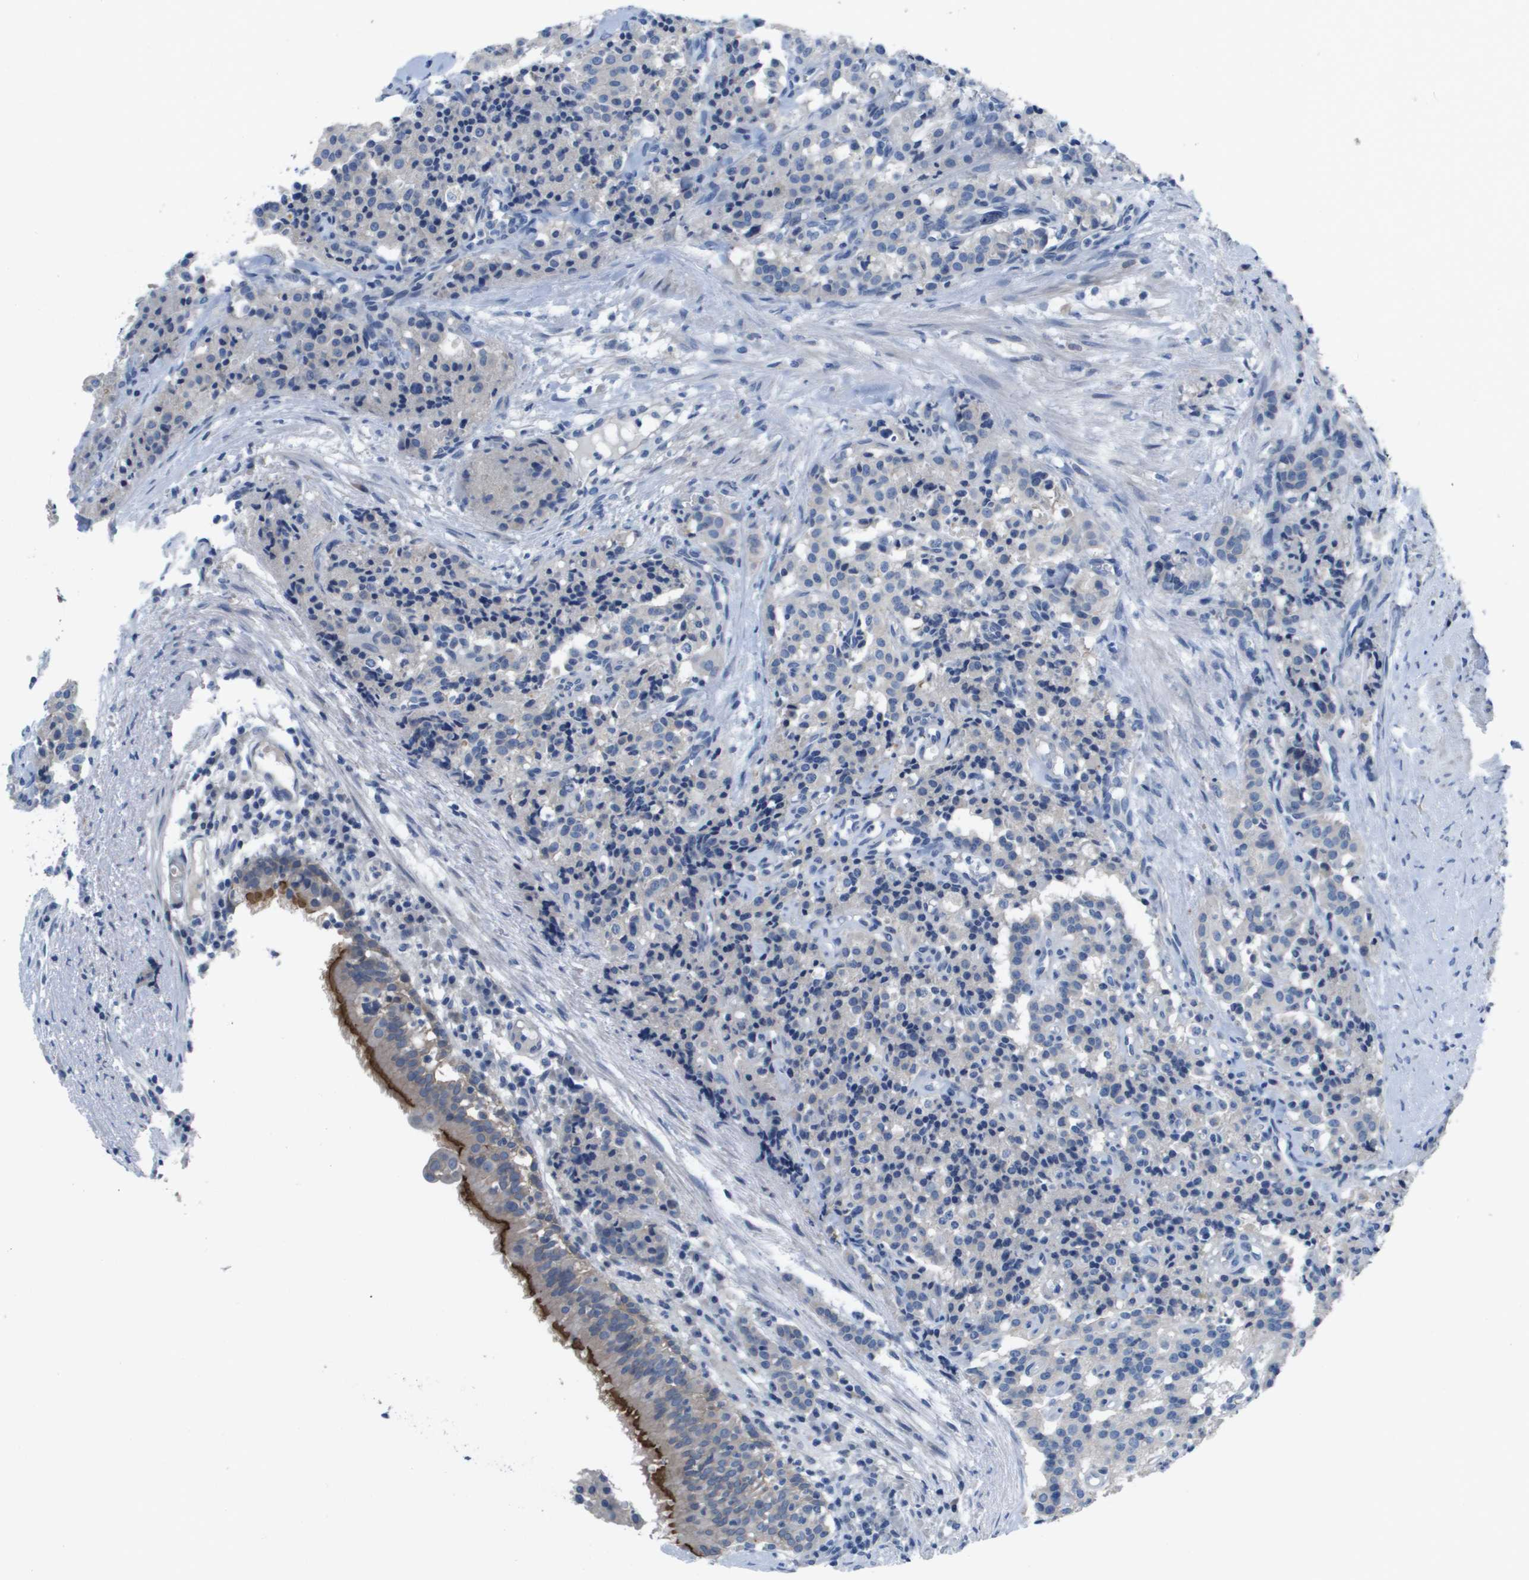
{"staining": {"intensity": "negative", "quantity": "none", "location": "none"}, "tissue": "carcinoid", "cell_type": "Tumor cells", "image_type": "cancer", "snomed": [{"axis": "morphology", "description": "Carcinoid, malignant, NOS"}, {"axis": "topography", "description": "Lung"}], "caption": "Human carcinoid (malignant) stained for a protein using immunohistochemistry displays no expression in tumor cells.", "gene": "NCS1", "patient": {"sex": "male", "age": 30}}